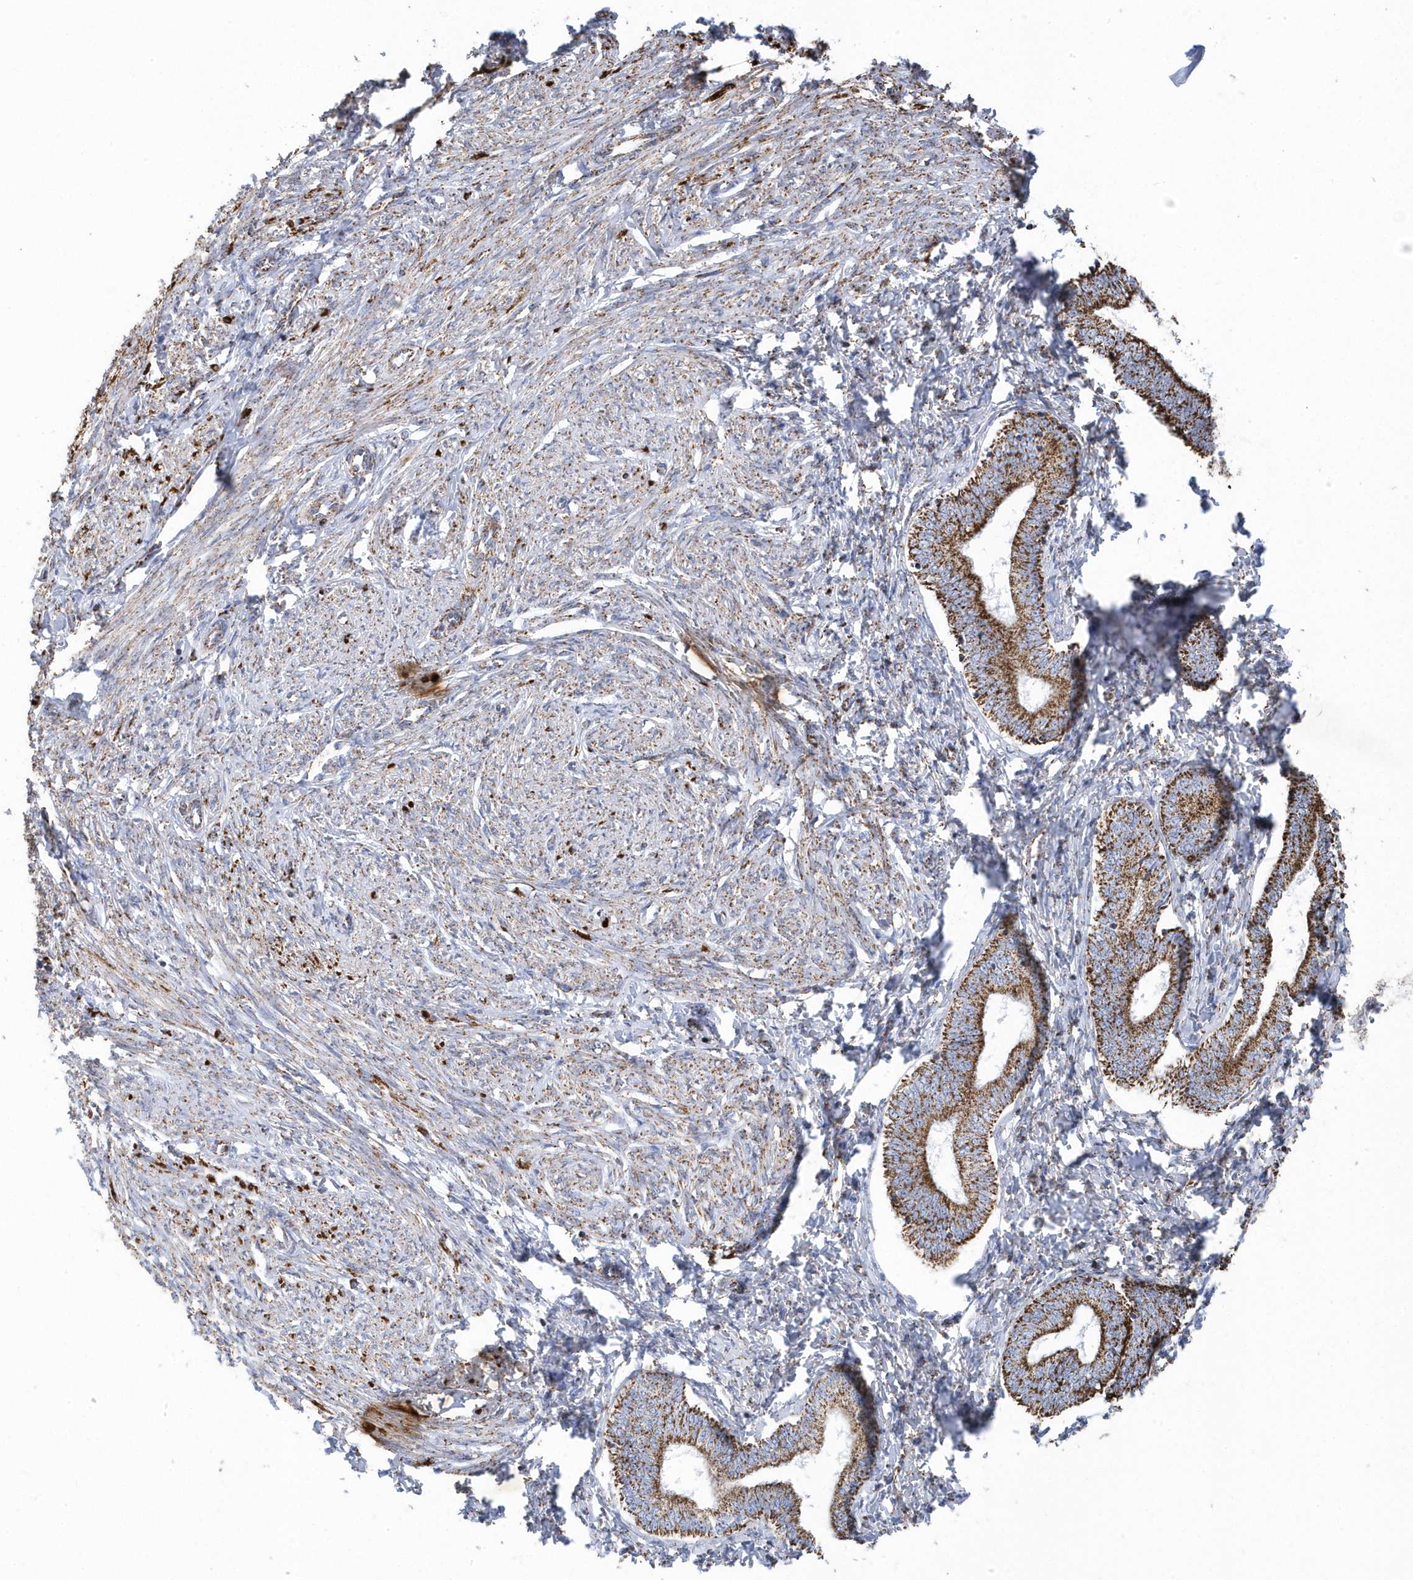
{"staining": {"intensity": "moderate", "quantity": "<25%", "location": "cytoplasmic/membranous"}, "tissue": "endometrium", "cell_type": "Cells in endometrial stroma", "image_type": "normal", "snomed": [{"axis": "morphology", "description": "Normal tissue, NOS"}, {"axis": "topography", "description": "Endometrium"}], "caption": "Immunohistochemistry (DAB (3,3'-diaminobenzidine)) staining of unremarkable human endometrium reveals moderate cytoplasmic/membranous protein staining in approximately <25% of cells in endometrial stroma.", "gene": "GTPBP8", "patient": {"sex": "female", "age": 72}}